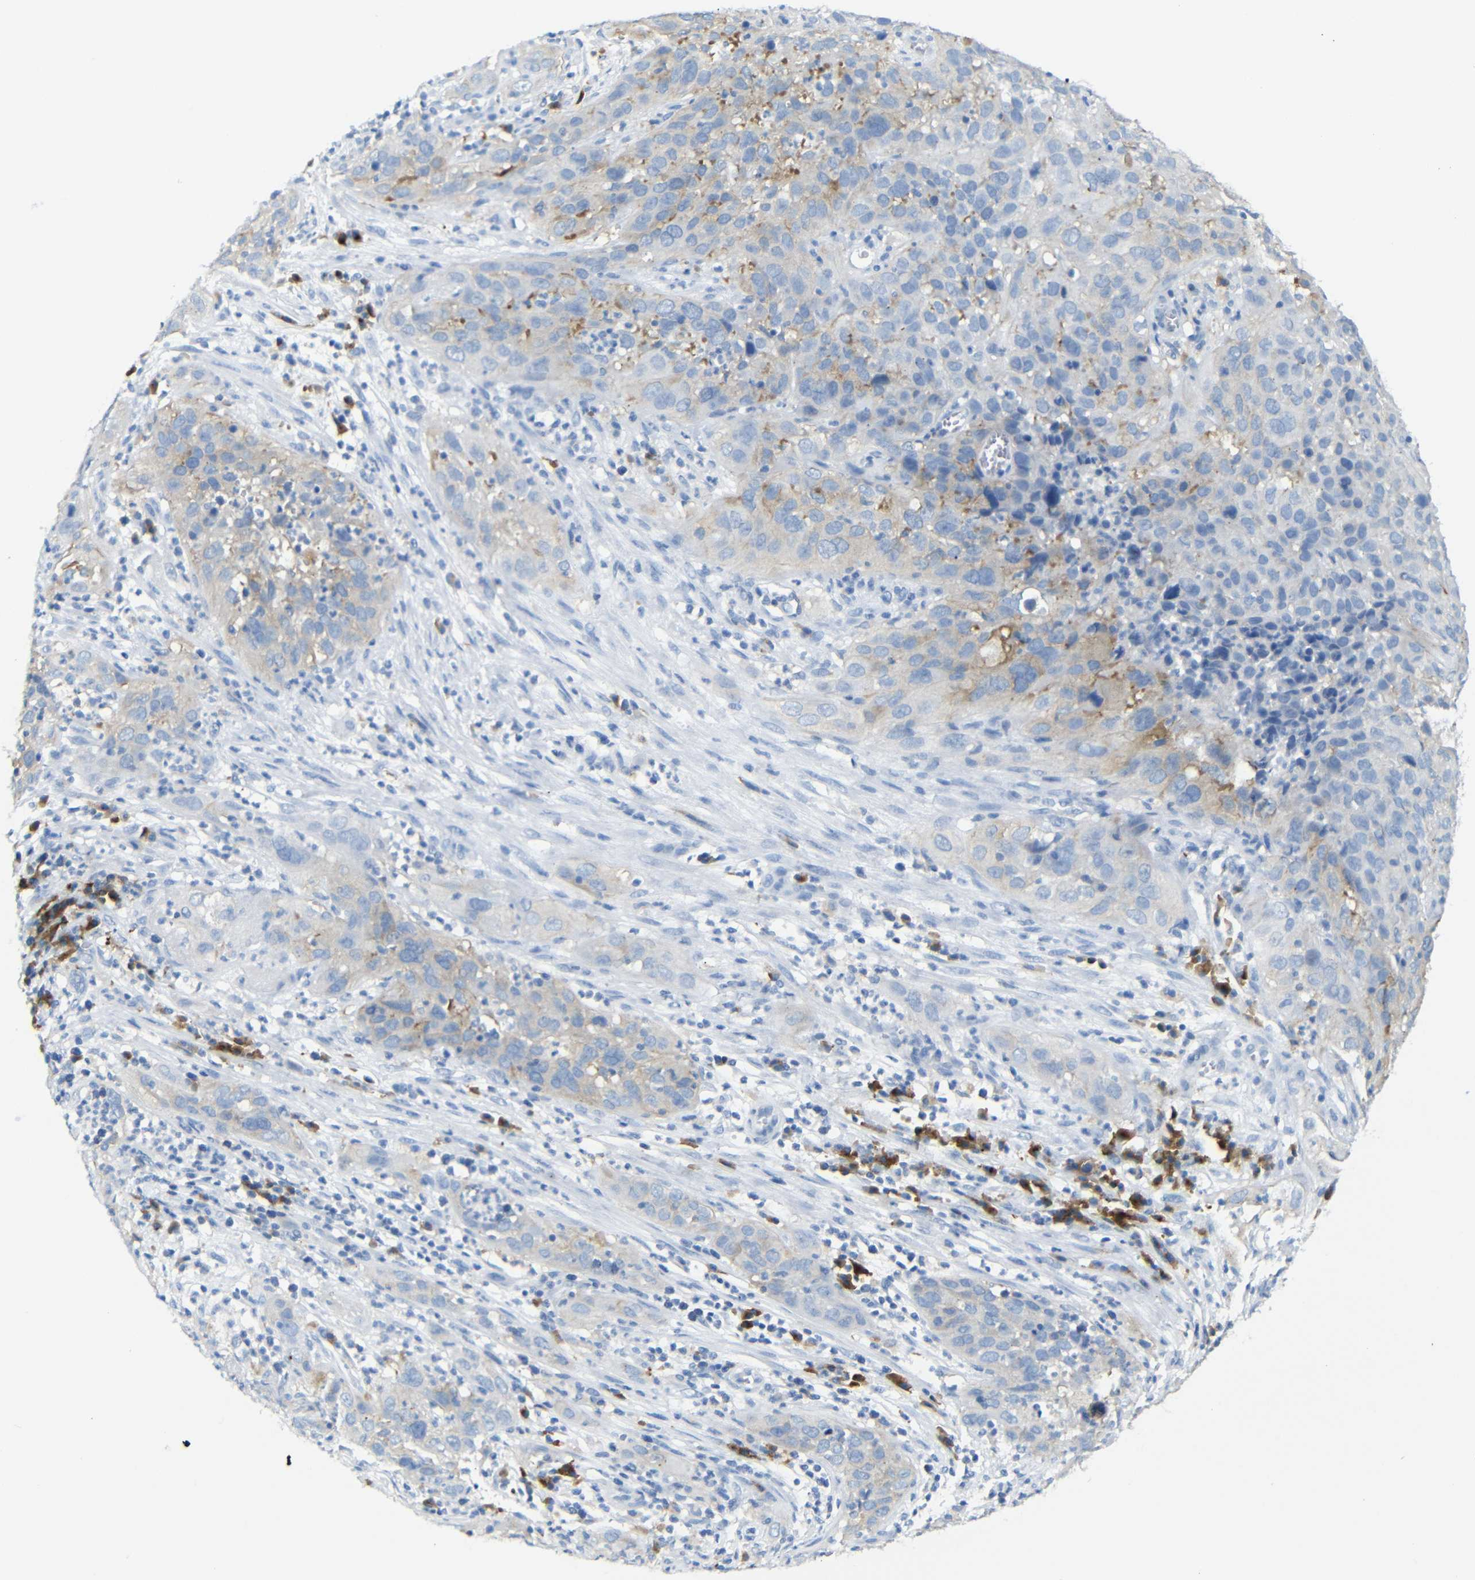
{"staining": {"intensity": "weak", "quantity": "<25%", "location": "cytoplasmic/membranous"}, "tissue": "cervical cancer", "cell_type": "Tumor cells", "image_type": "cancer", "snomed": [{"axis": "morphology", "description": "Squamous cell carcinoma, NOS"}, {"axis": "topography", "description": "Cervix"}], "caption": "Immunohistochemistry (IHC) image of neoplastic tissue: human cervical squamous cell carcinoma stained with DAB (3,3'-diaminobenzidine) reveals no significant protein staining in tumor cells.", "gene": "FCRL1", "patient": {"sex": "female", "age": 32}}